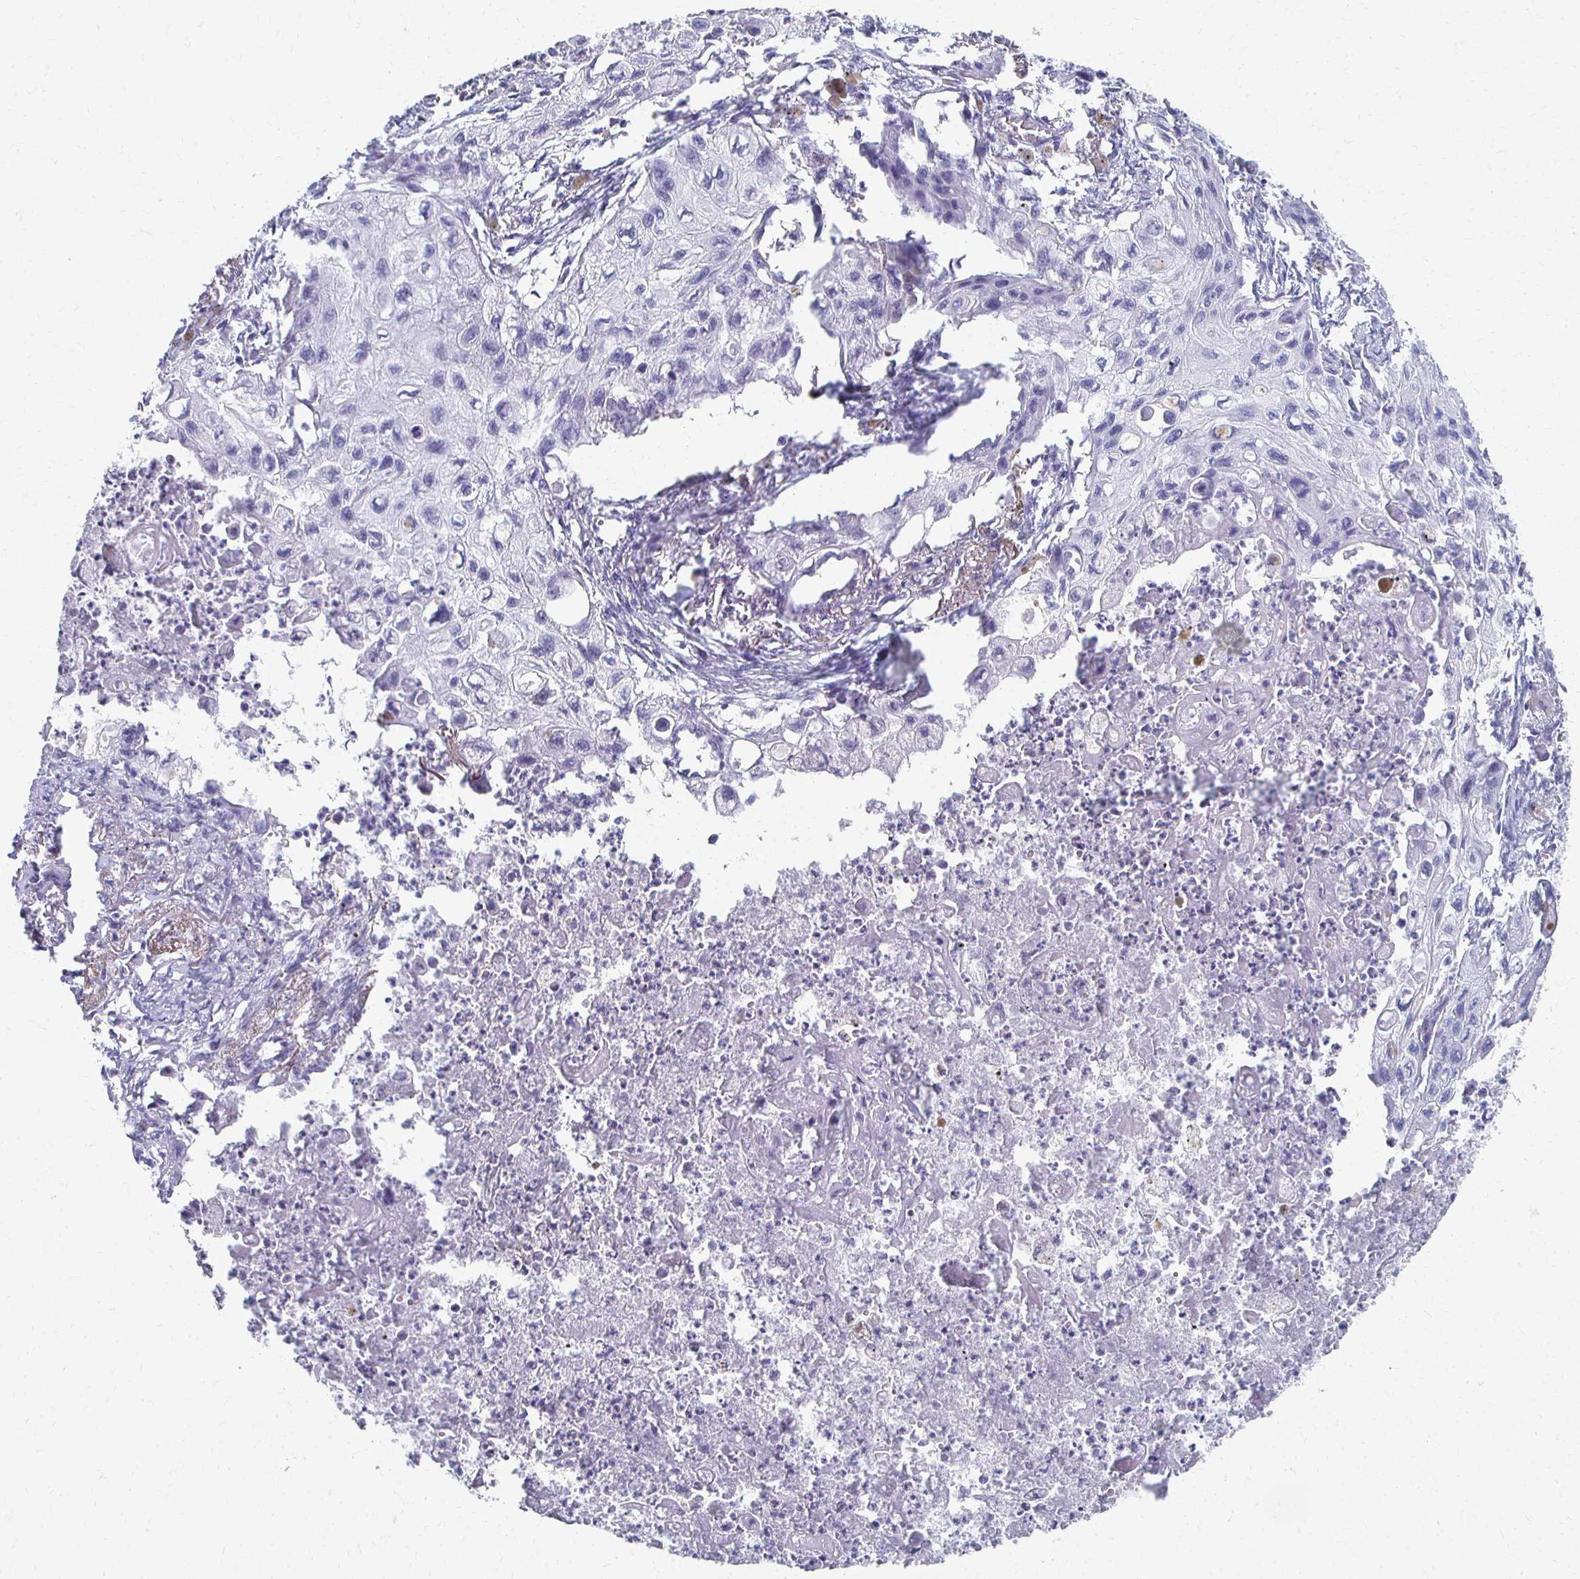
{"staining": {"intensity": "negative", "quantity": "none", "location": "none"}, "tissue": "lung cancer", "cell_type": "Tumor cells", "image_type": "cancer", "snomed": [{"axis": "morphology", "description": "Squamous cell carcinoma, NOS"}, {"axis": "topography", "description": "Lung"}], "caption": "Immunohistochemical staining of lung squamous cell carcinoma displays no significant staining in tumor cells. Brightfield microscopy of IHC stained with DAB (3,3'-diaminobenzidine) (brown) and hematoxylin (blue), captured at high magnification.", "gene": "CXCR2", "patient": {"sex": "male", "age": 71}}